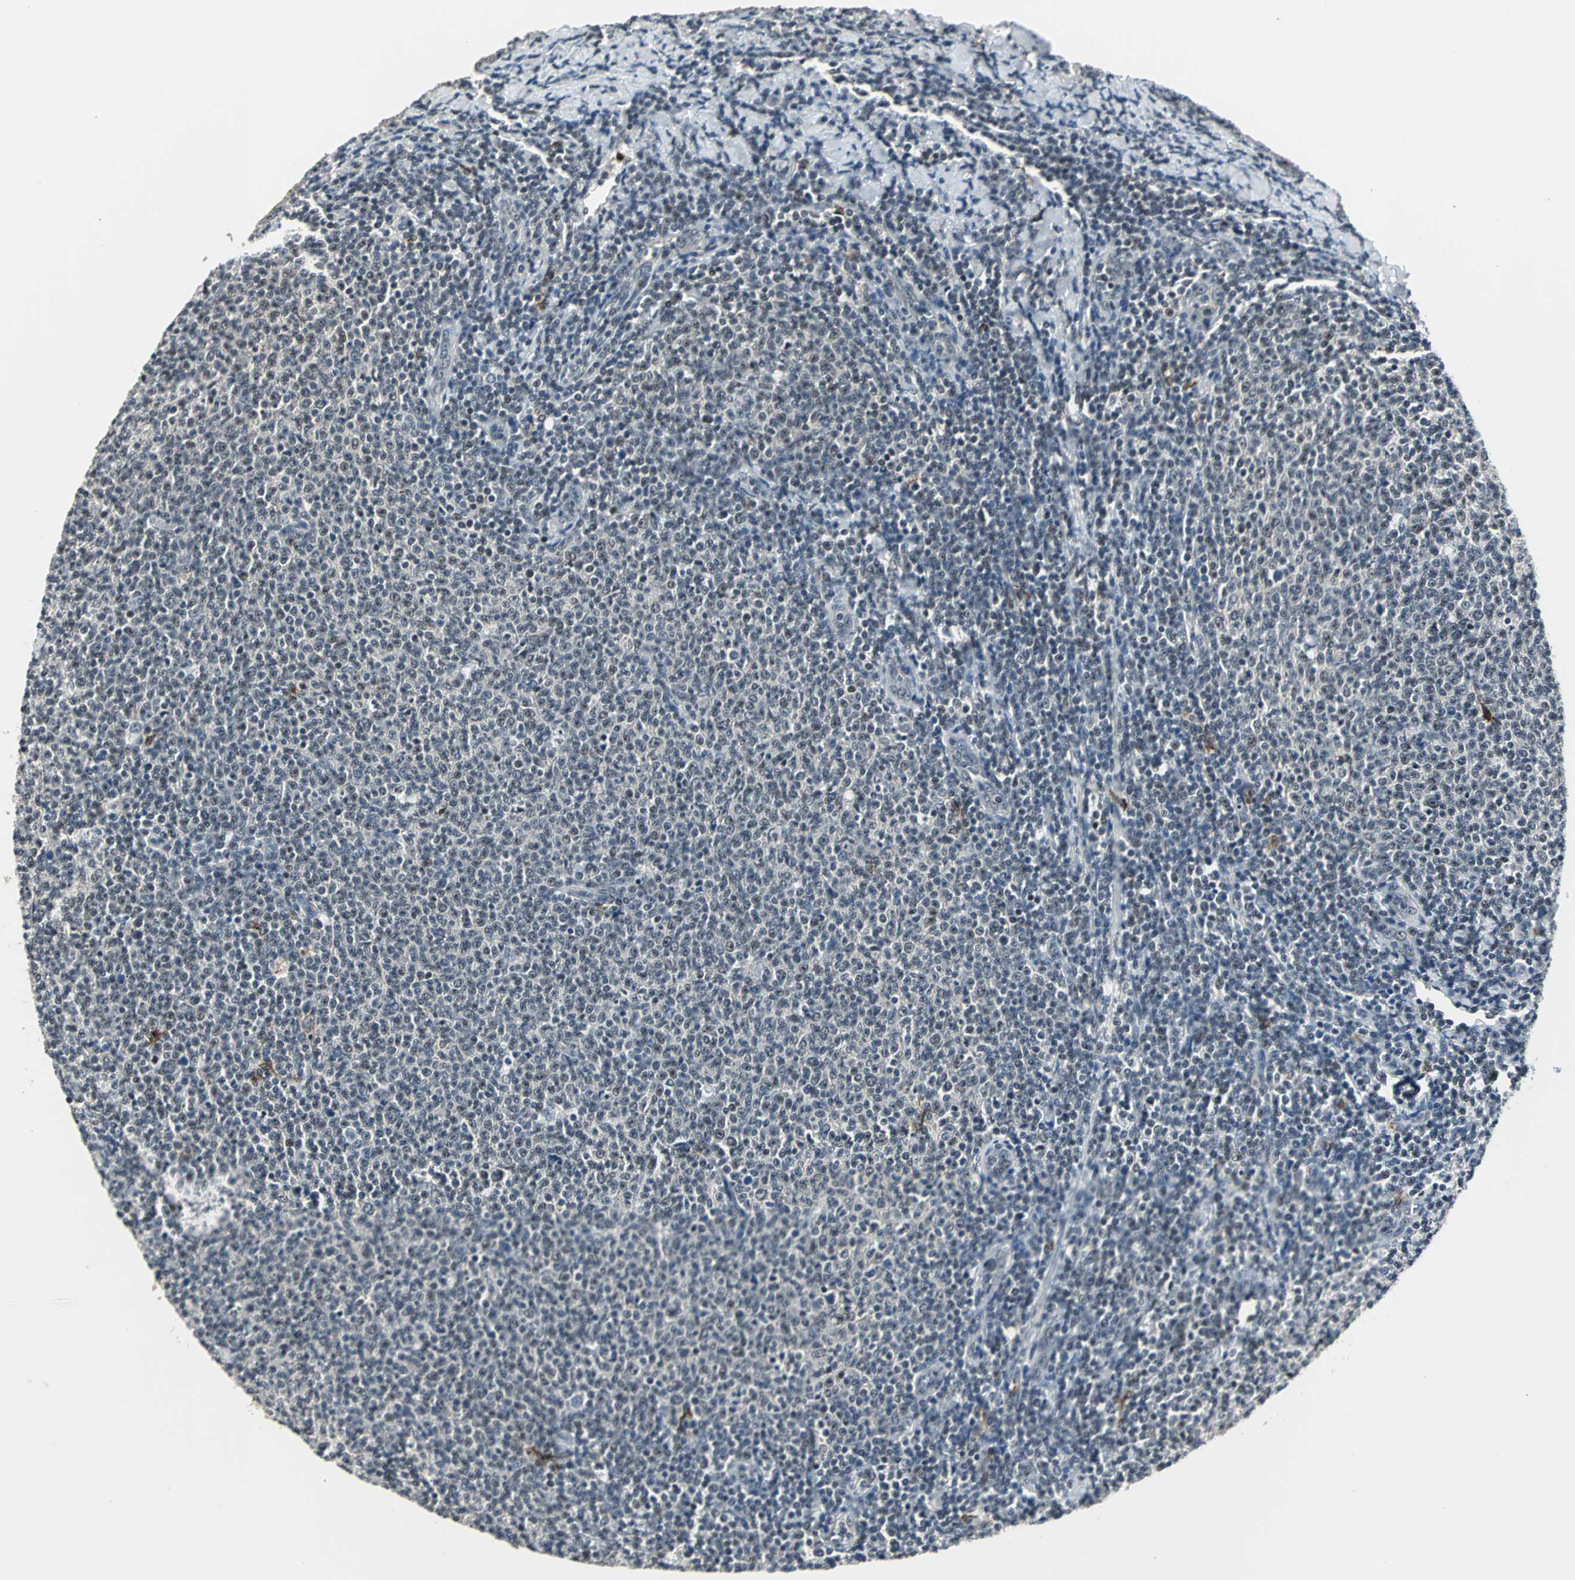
{"staining": {"intensity": "negative", "quantity": "none", "location": "none"}, "tissue": "lymphoma", "cell_type": "Tumor cells", "image_type": "cancer", "snomed": [{"axis": "morphology", "description": "Malignant lymphoma, non-Hodgkin's type, Low grade"}, {"axis": "topography", "description": "Lymph node"}], "caption": "Protein analysis of lymphoma reveals no significant expression in tumor cells.", "gene": "MKX", "patient": {"sex": "male", "age": 66}}